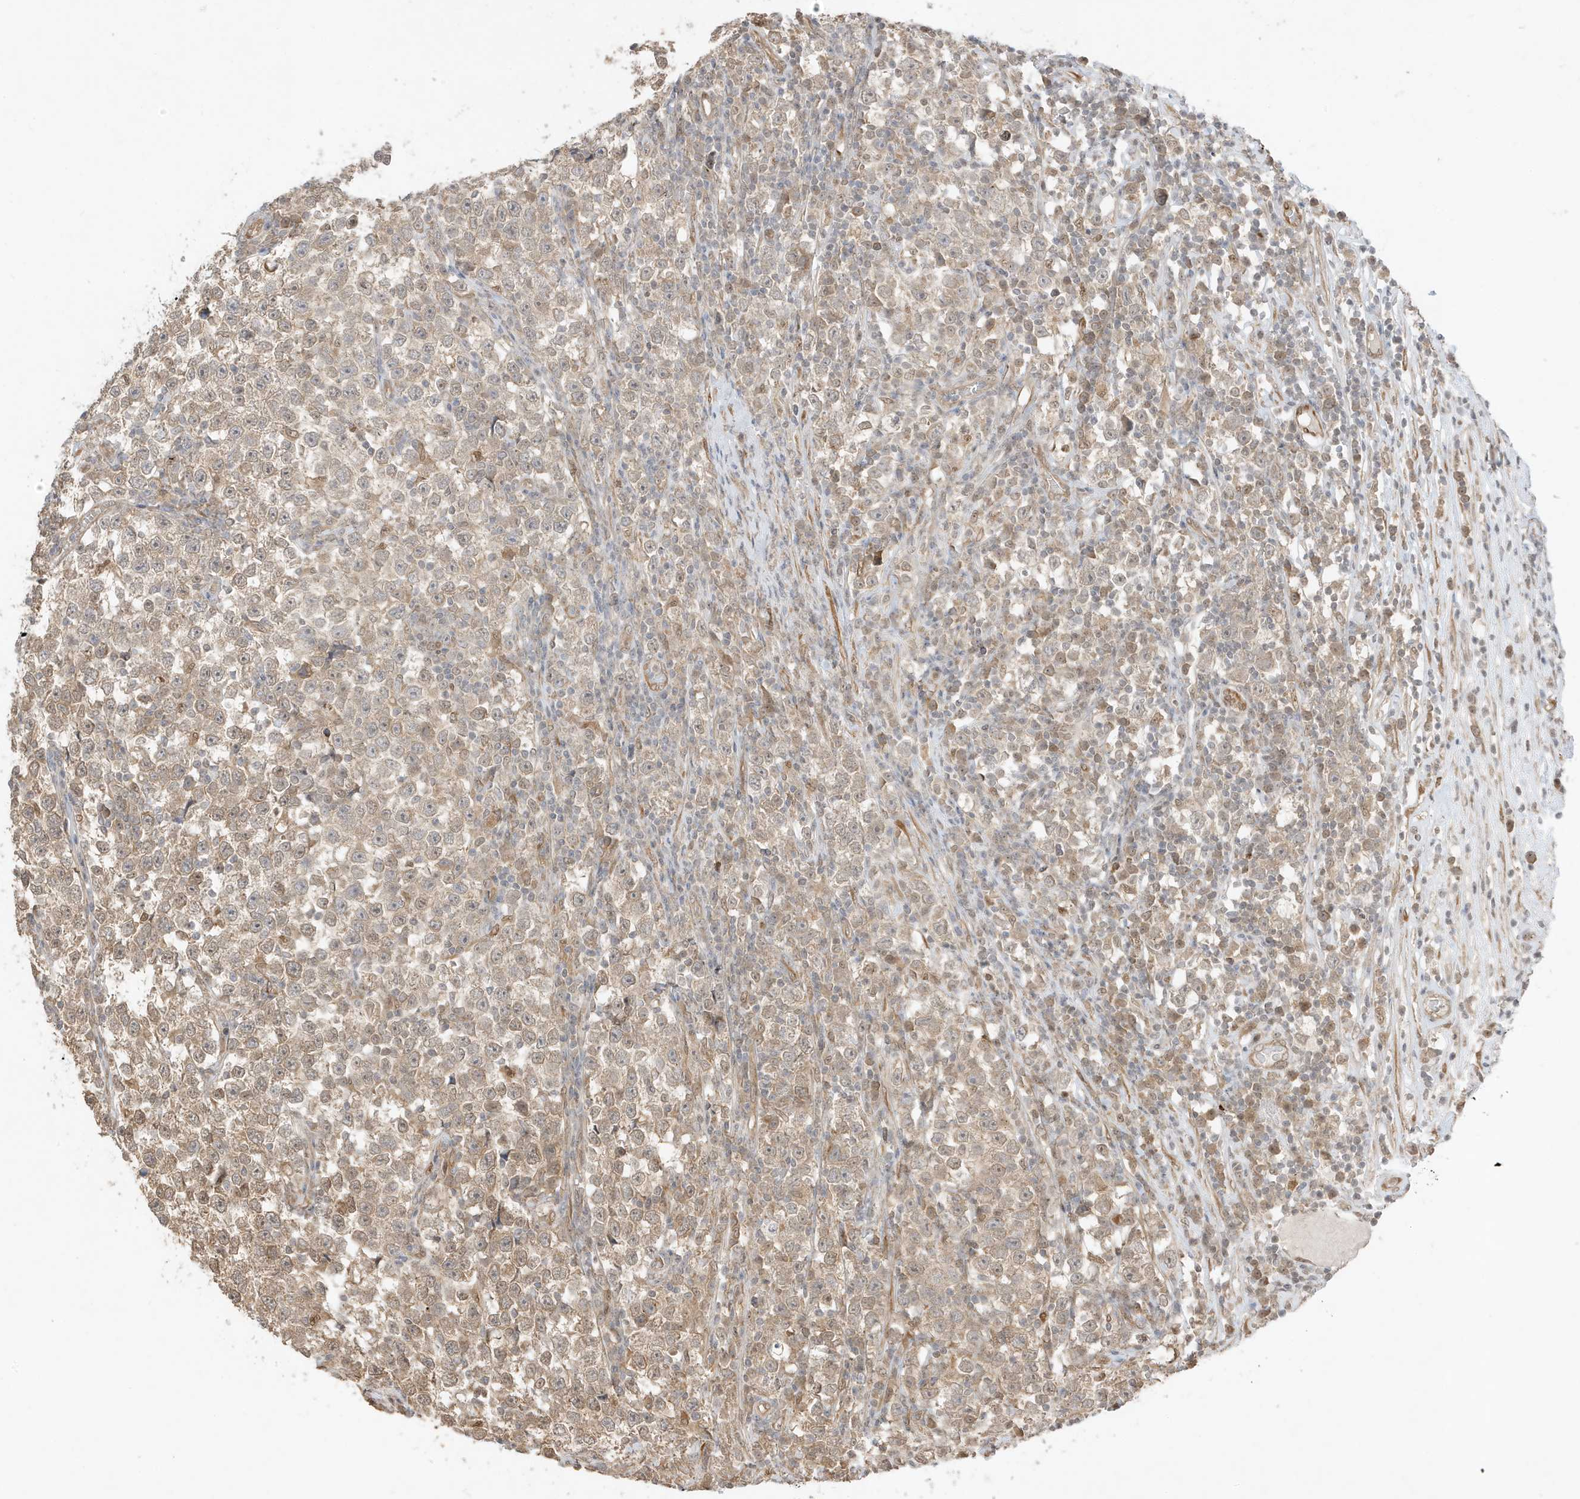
{"staining": {"intensity": "weak", "quantity": "25%-75%", "location": "cytoplasmic/membranous"}, "tissue": "testis cancer", "cell_type": "Tumor cells", "image_type": "cancer", "snomed": [{"axis": "morphology", "description": "Normal tissue, NOS"}, {"axis": "morphology", "description": "Seminoma, NOS"}, {"axis": "topography", "description": "Testis"}], "caption": "Weak cytoplasmic/membranous staining is present in about 25%-75% of tumor cells in testis seminoma. (DAB (3,3'-diaminobenzidine) IHC, brown staining for protein, blue staining for nuclei).", "gene": "ZBTB41", "patient": {"sex": "male", "age": 43}}